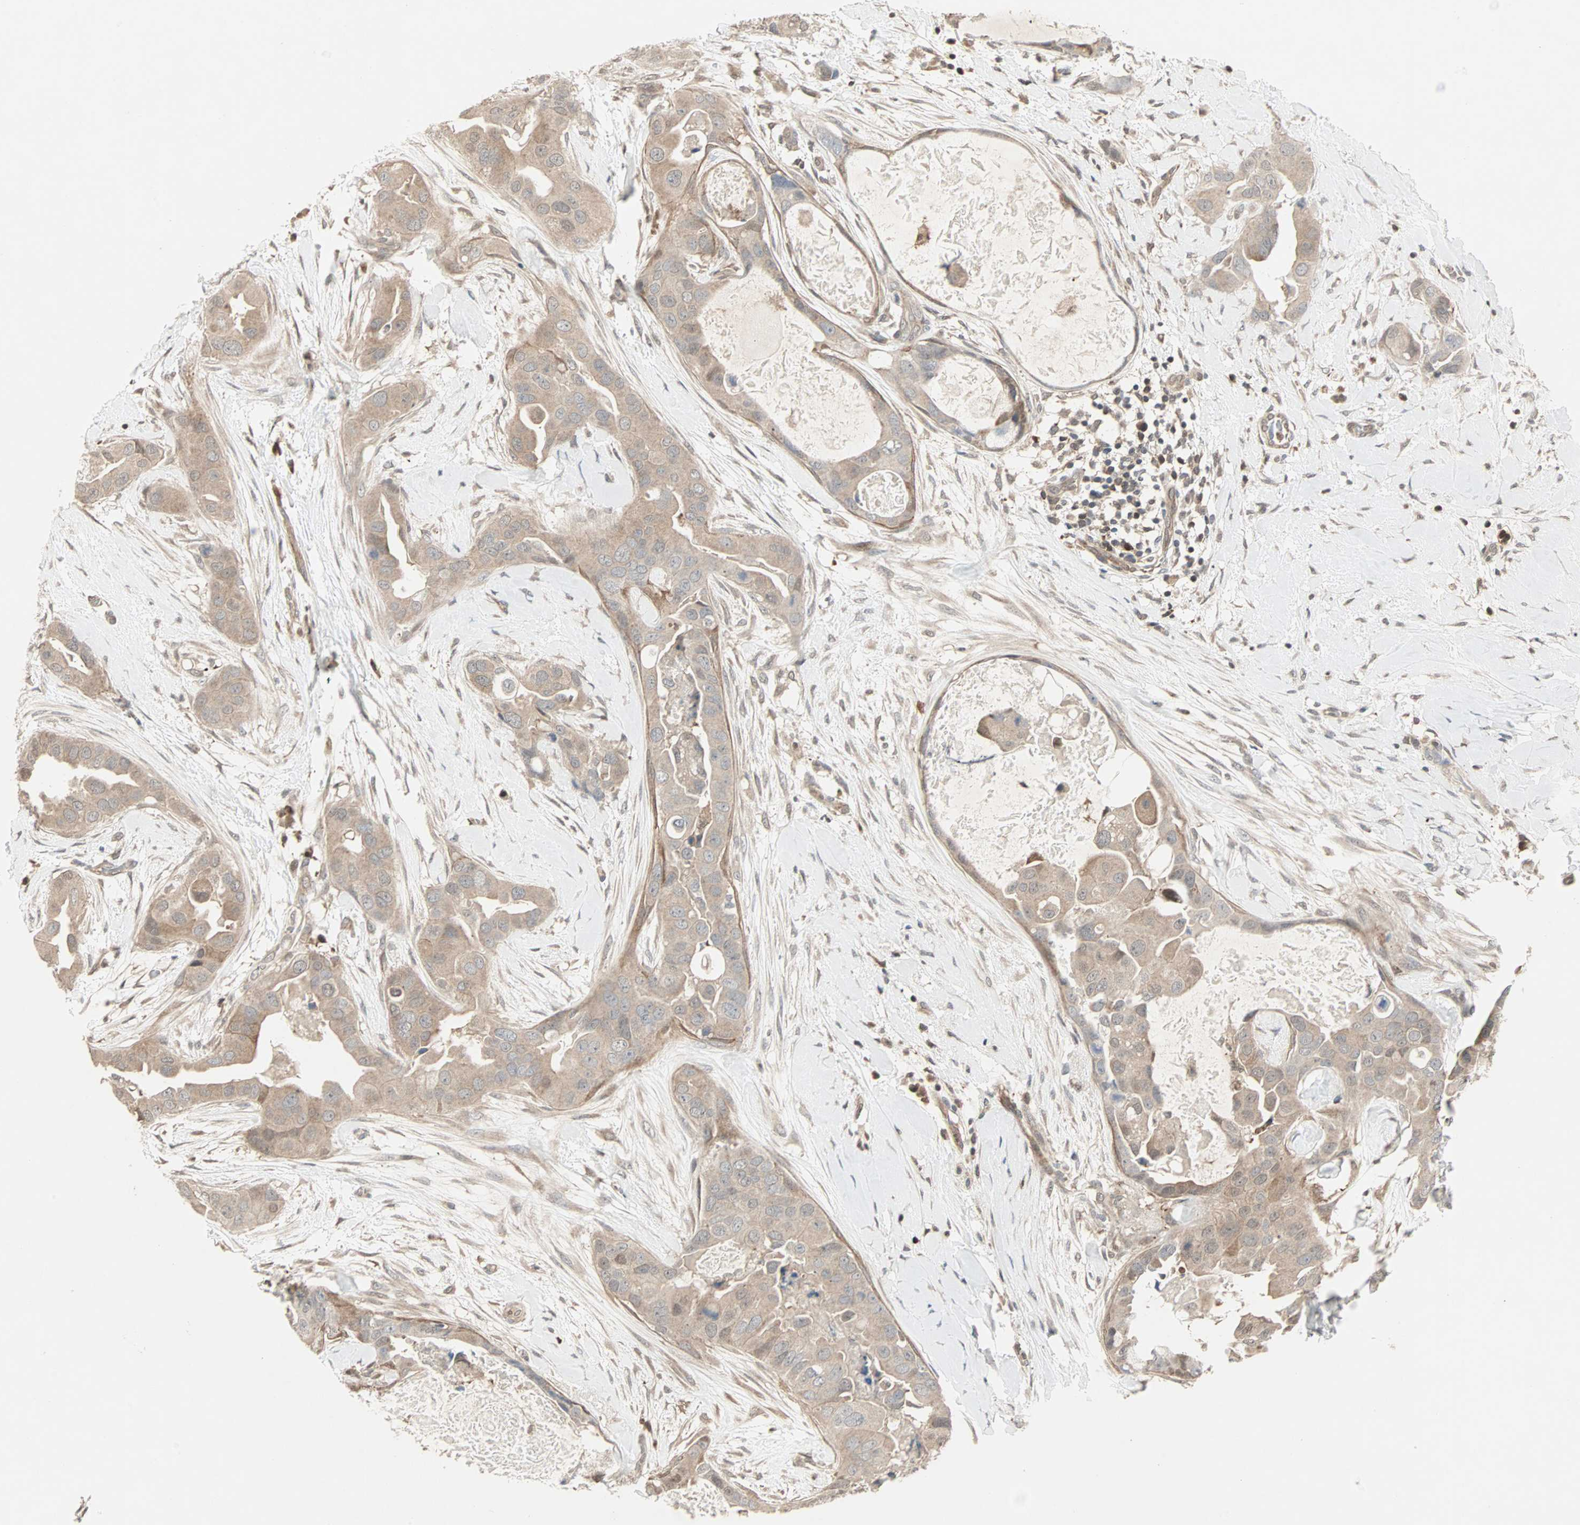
{"staining": {"intensity": "weak", "quantity": ">75%", "location": "cytoplasmic/membranous"}, "tissue": "breast cancer", "cell_type": "Tumor cells", "image_type": "cancer", "snomed": [{"axis": "morphology", "description": "Duct carcinoma"}, {"axis": "topography", "description": "Breast"}], "caption": "Breast intraductal carcinoma tissue displays weak cytoplasmic/membranous positivity in about >75% of tumor cells, visualized by immunohistochemistry.", "gene": "DRG2", "patient": {"sex": "female", "age": 40}}